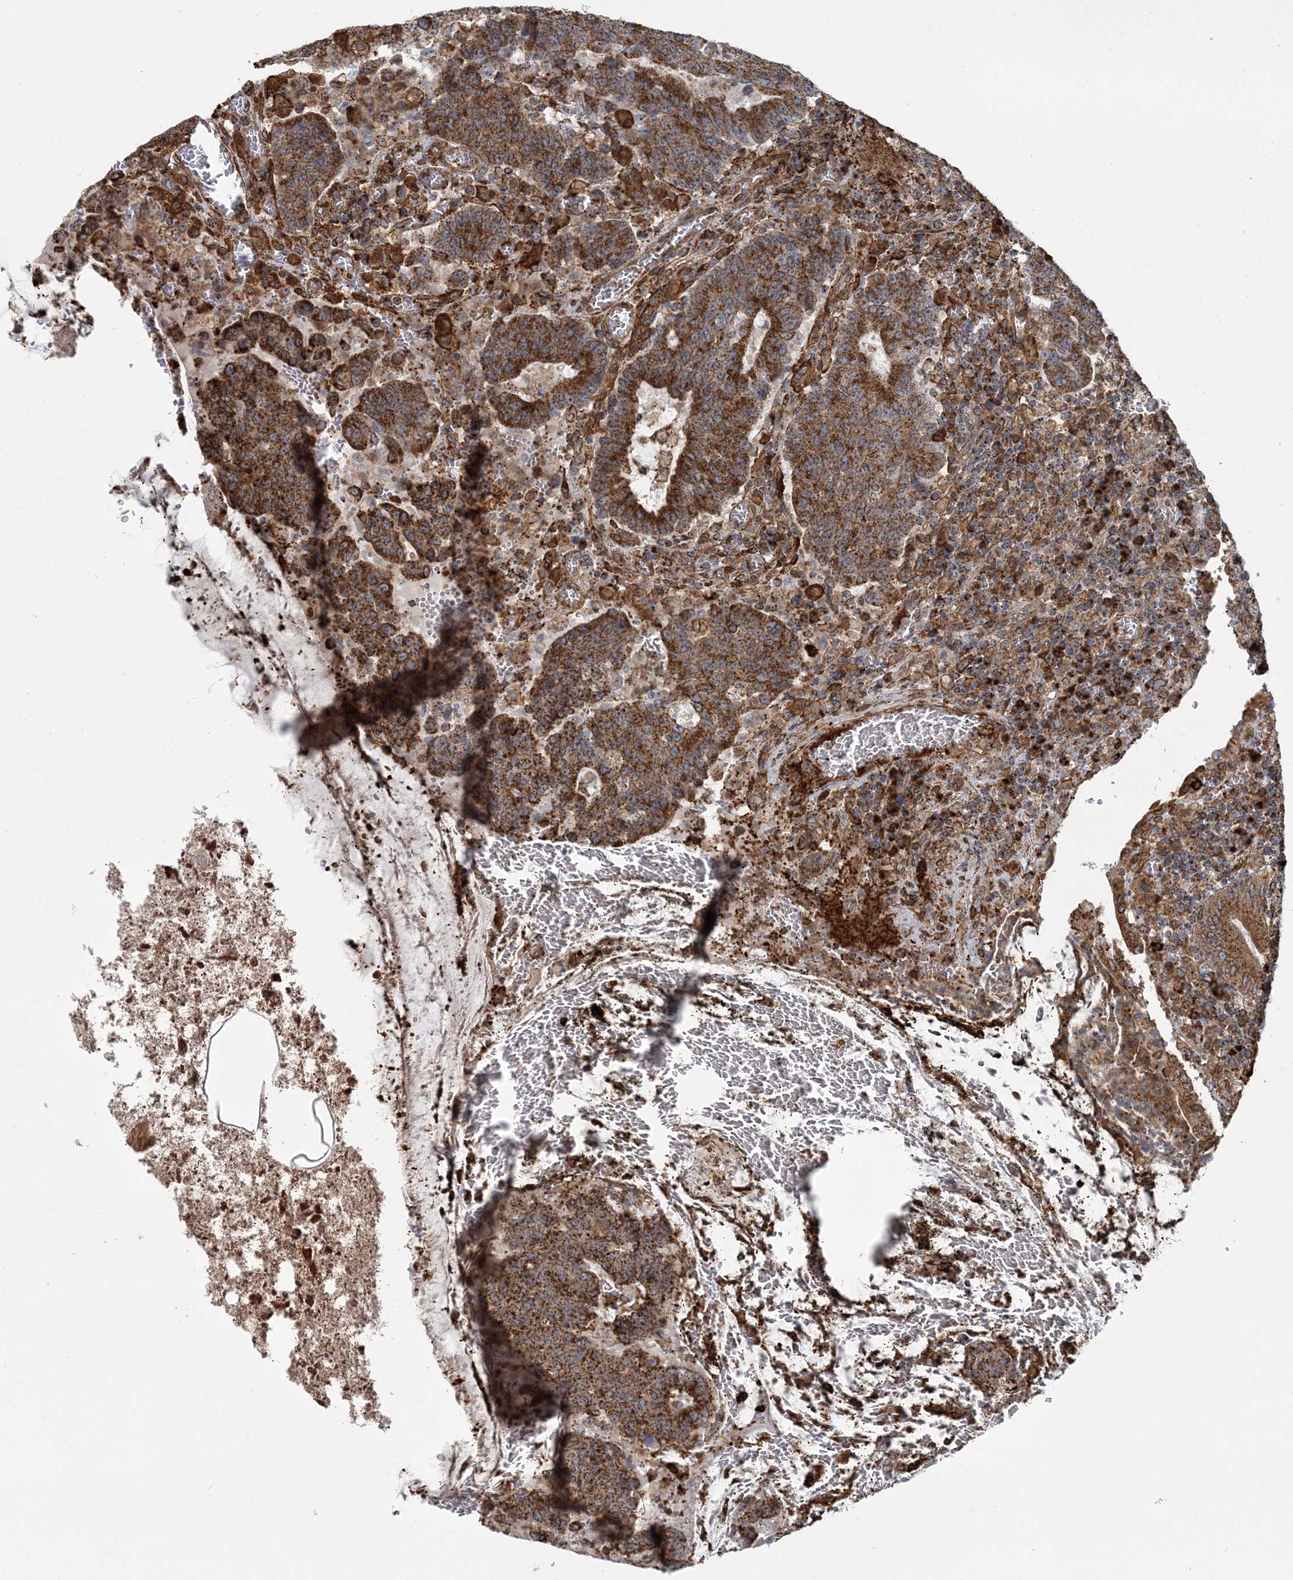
{"staining": {"intensity": "strong", "quantity": ">75%", "location": "cytoplasmic/membranous"}, "tissue": "colorectal cancer", "cell_type": "Tumor cells", "image_type": "cancer", "snomed": [{"axis": "morphology", "description": "Adenocarcinoma, NOS"}, {"axis": "topography", "description": "Colon"}], "caption": "The image shows a brown stain indicating the presence of a protein in the cytoplasmic/membranous of tumor cells in adenocarcinoma (colorectal). (Stains: DAB (3,3'-diaminobenzidine) in brown, nuclei in blue, Microscopy: brightfield microscopy at high magnification).", "gene": "TRAF3IP2", "patient": {"sex": "female", "age": 75}}